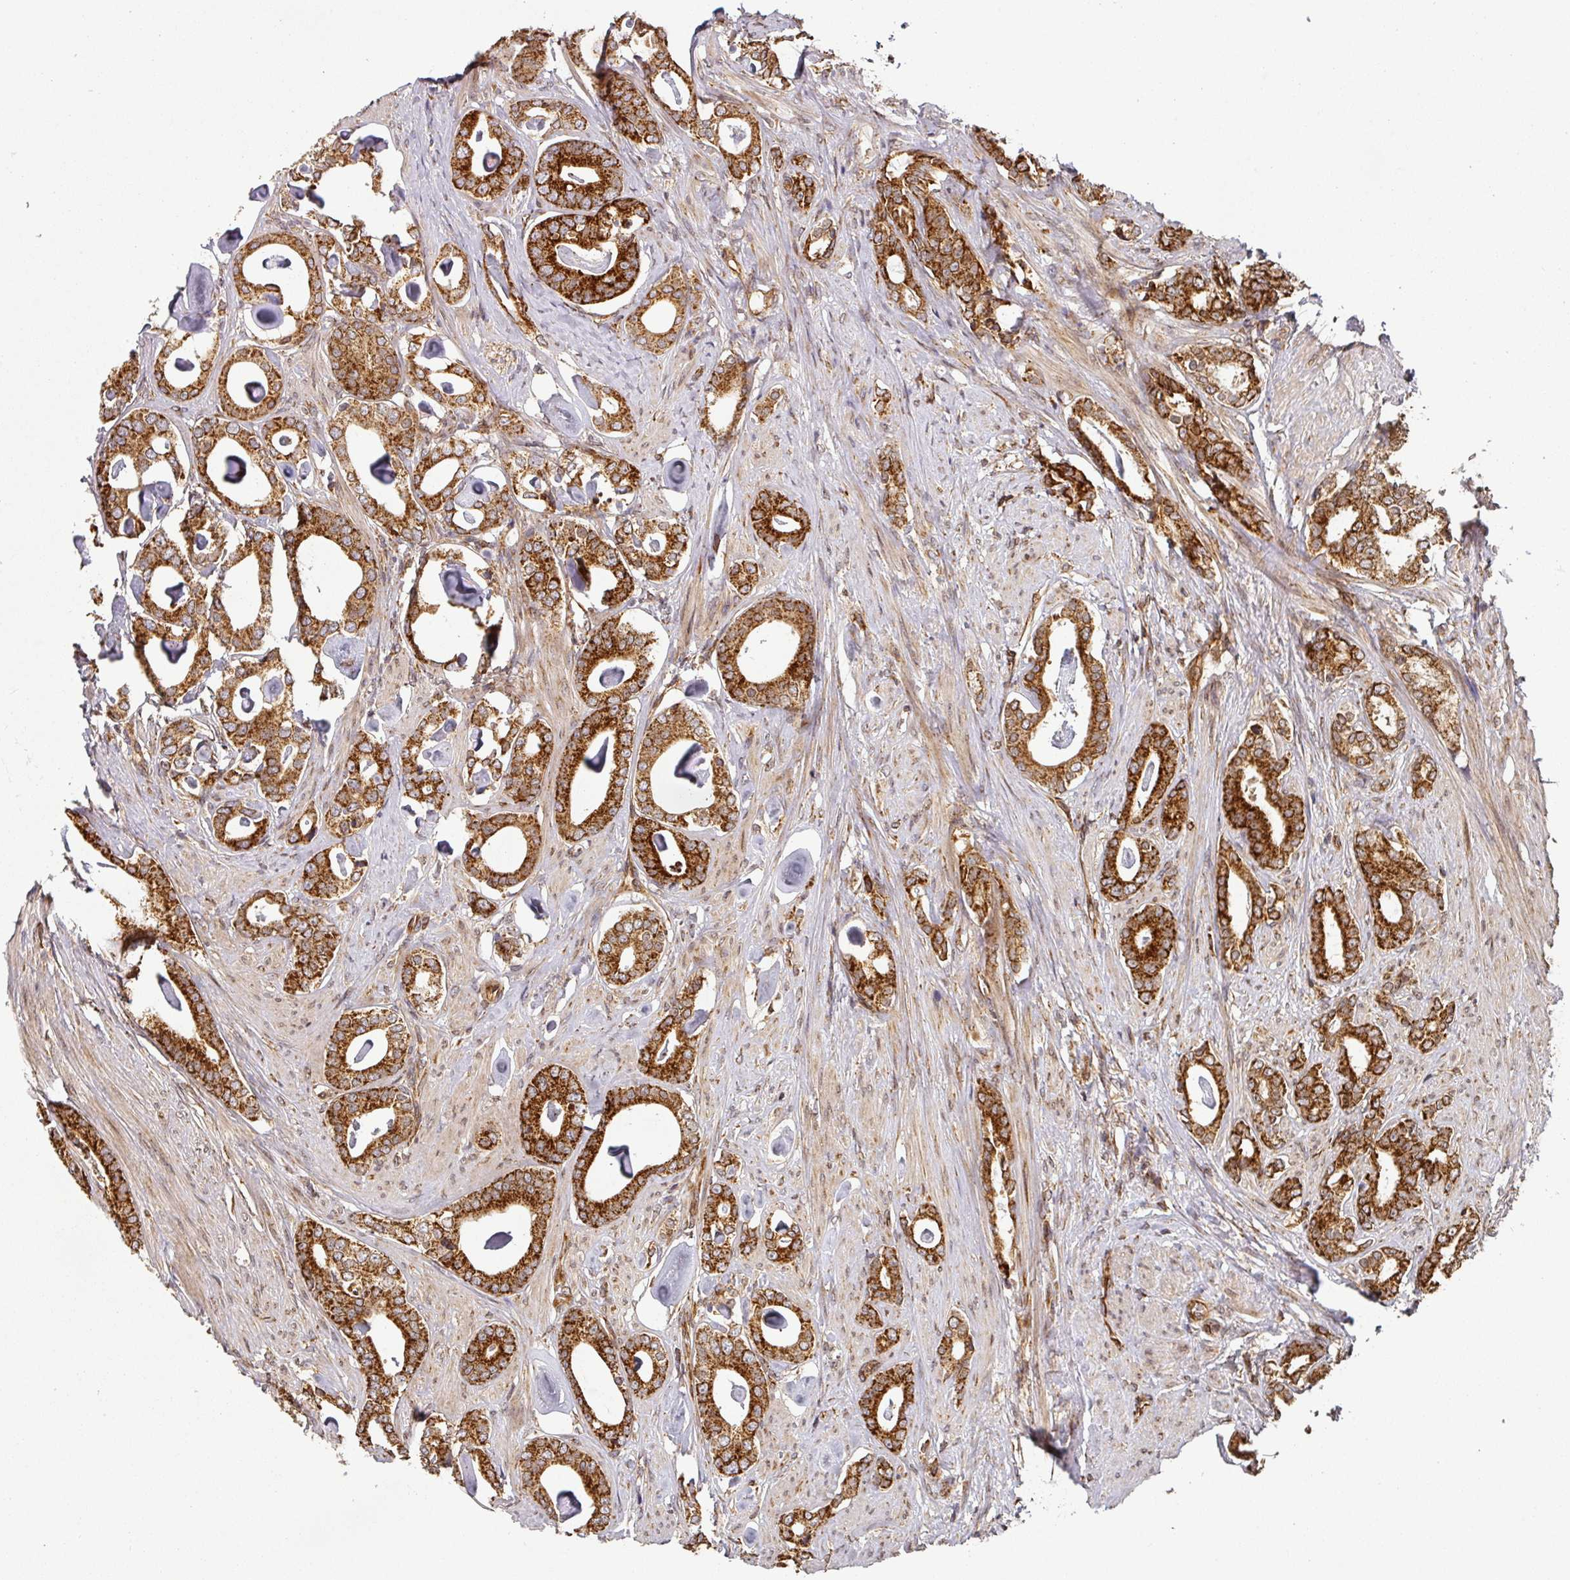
{"staining": {"intensity": "strong", "quantity": ">75%", "location": "cytoplasmic/membranous"}, "tissue": "prostate cancer", "cell_type": "Tumor cells", "image_type": "cancer", "snomed": [{"axis": "morphology", "description": "Adenocarcinoma, Low grade"}, {"axis": "topography", "description": "Prostate"}], "caption": "Protein analysis of adenocarcinoma (low-grade) (prostate) tissue shows strong cytoplasmic/membranous staining in about >75% of tumor cells. (Brightfield microscopy of DAB IHC at high magnification).", "gene": "TRAP1", "patient": {"sex": "male", "age": 71}}